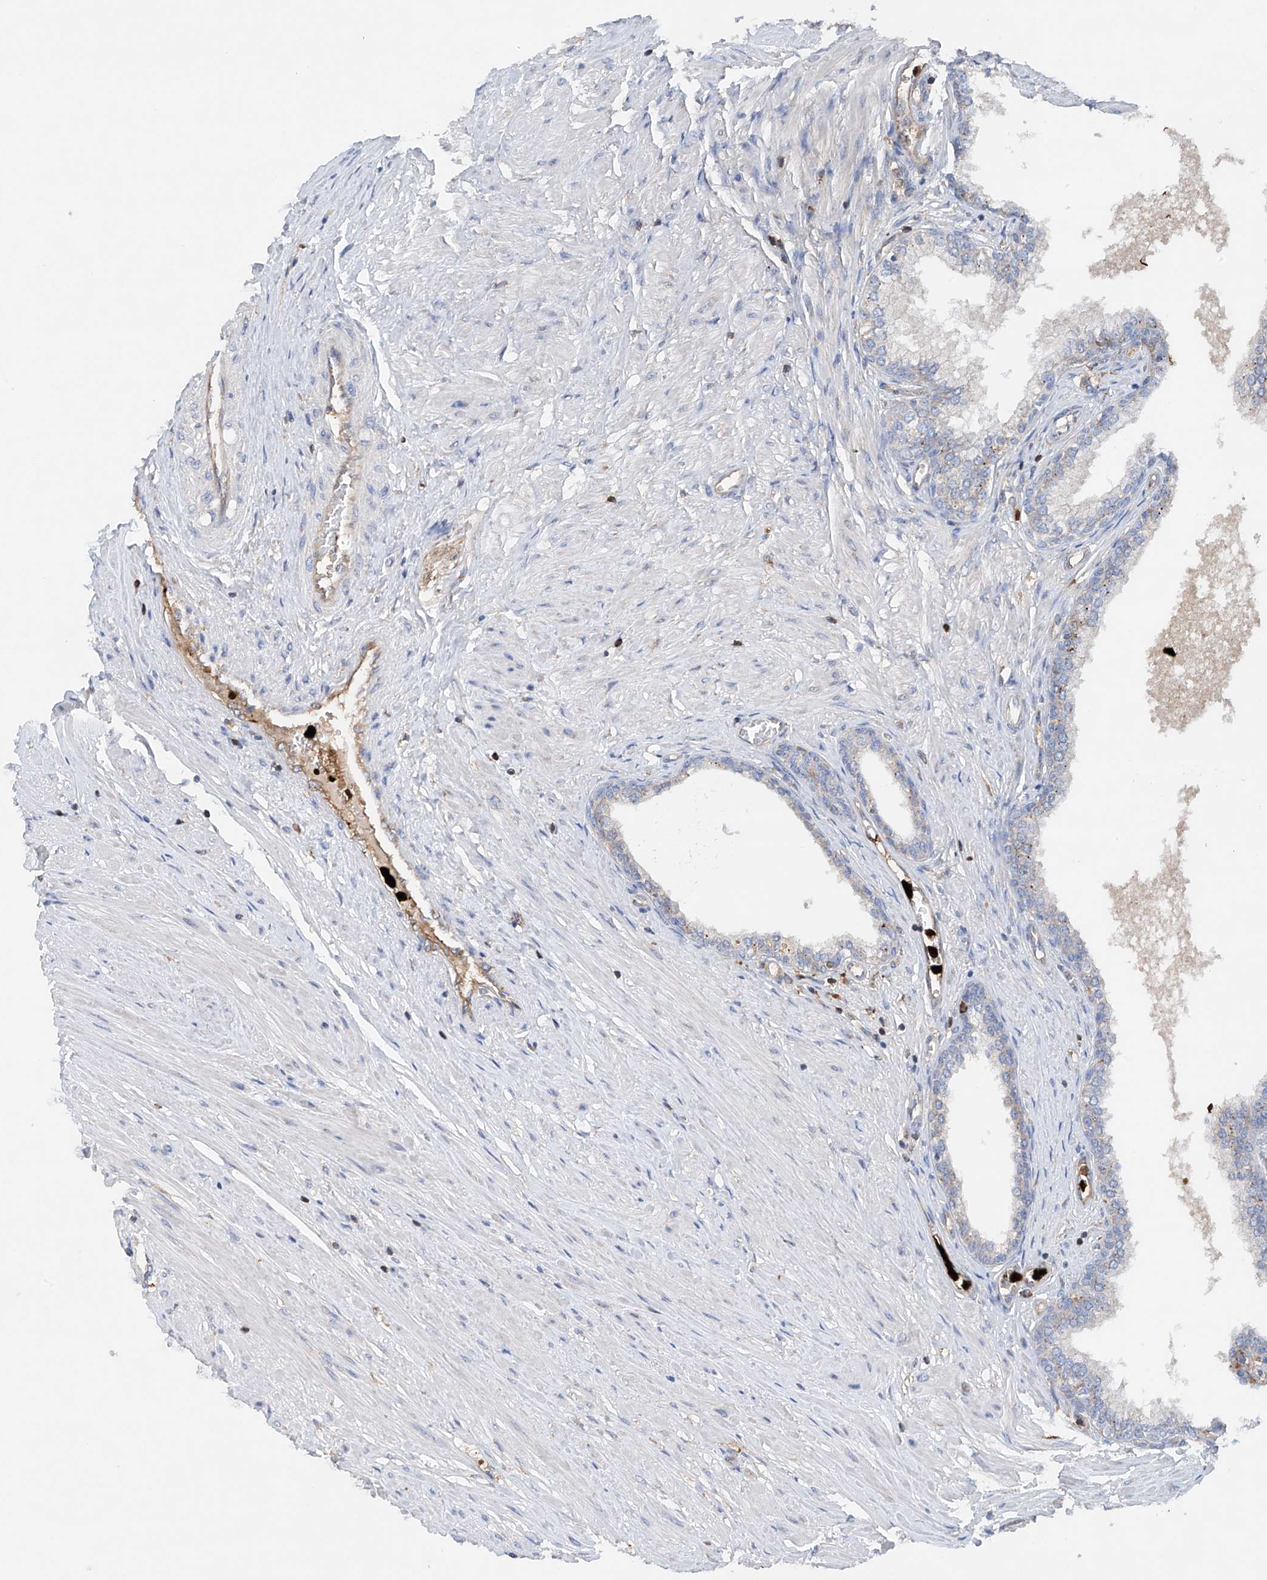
{"staining": {"intensity": "weak", "quantity": "<25%", "location": "cytoplasmic/membranous"}, "tissue": "prostate", "cell_type": "Glandular cells", "image_type": "normal", "snomed": [{"axis": "morphology", "description": "Normal tissue, NOS"}, {"axis": "morphology", "description": "Urothelial carcinoma, Low grade"}, {"axis": "topography", "description": "Urinary bladder"}, {"axis": "topography", "description": "Prostate"}], "caption": "Protein analysis of unremarkable prostate reveals no significant positivity in glandular cells.", "gene": "PHACTR2", "patient": {"sex": "male", "age": 60}}